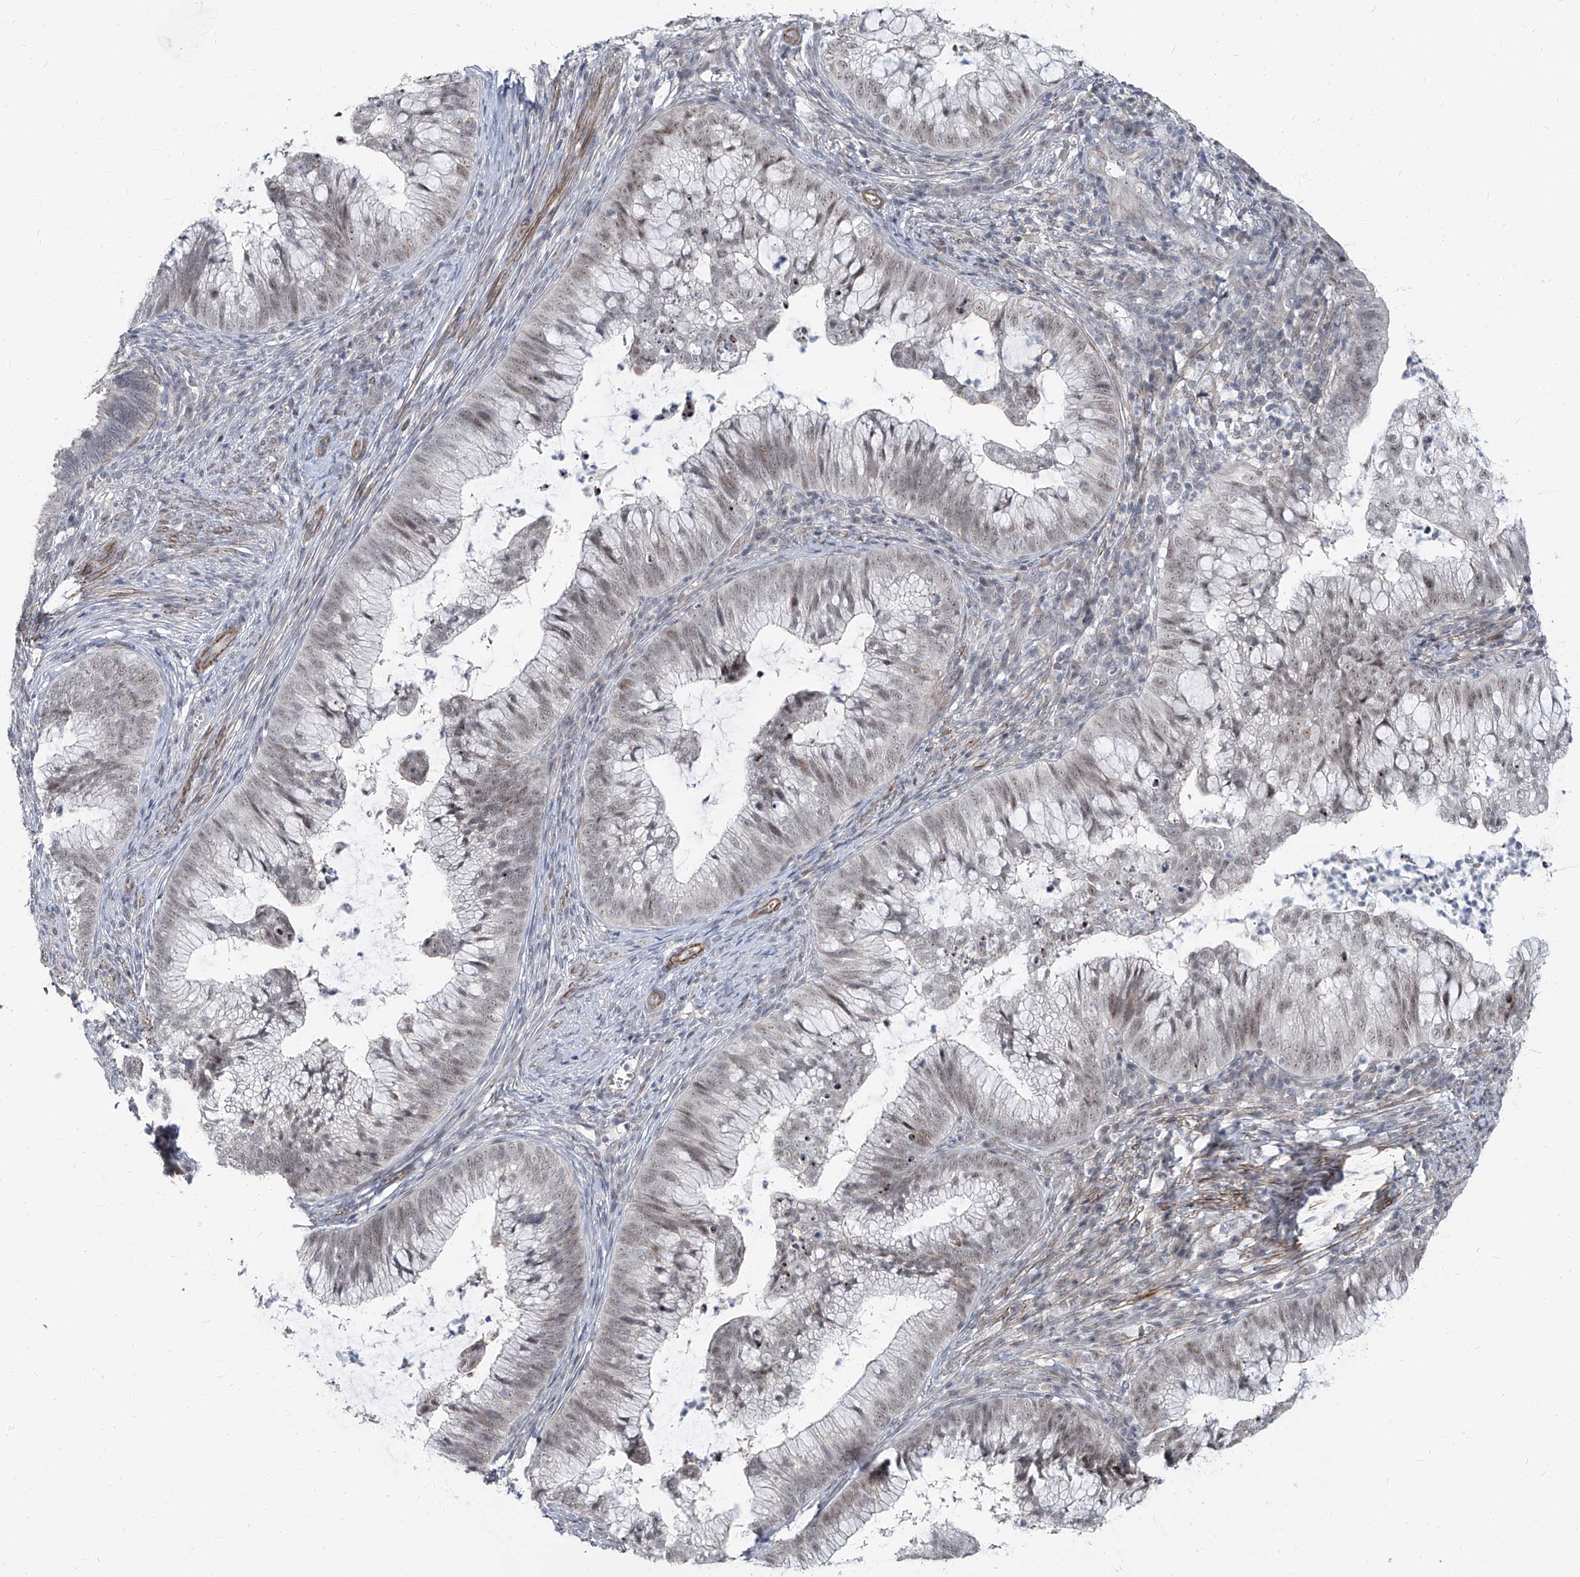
{"staining": {"intensity": "weak", "quantity": "25%-75%", "location": "nuclear"}, "tissue": "cervical cancer", "cell_type": "Tumor cells", "image_type": "cancer", "snomed": [{"axis": "morphology", "description": "Adenocarcinoma, NOS"}, {"axis": "topography", "description": "Cervix"}], "caption": "A brown stain highlights weak nuclear staining of a protein in cervical cancer (adenocarcinoma) tumor cells.", "gene": "TXLNB", "patient": {"sex": "female", "age": 36}}